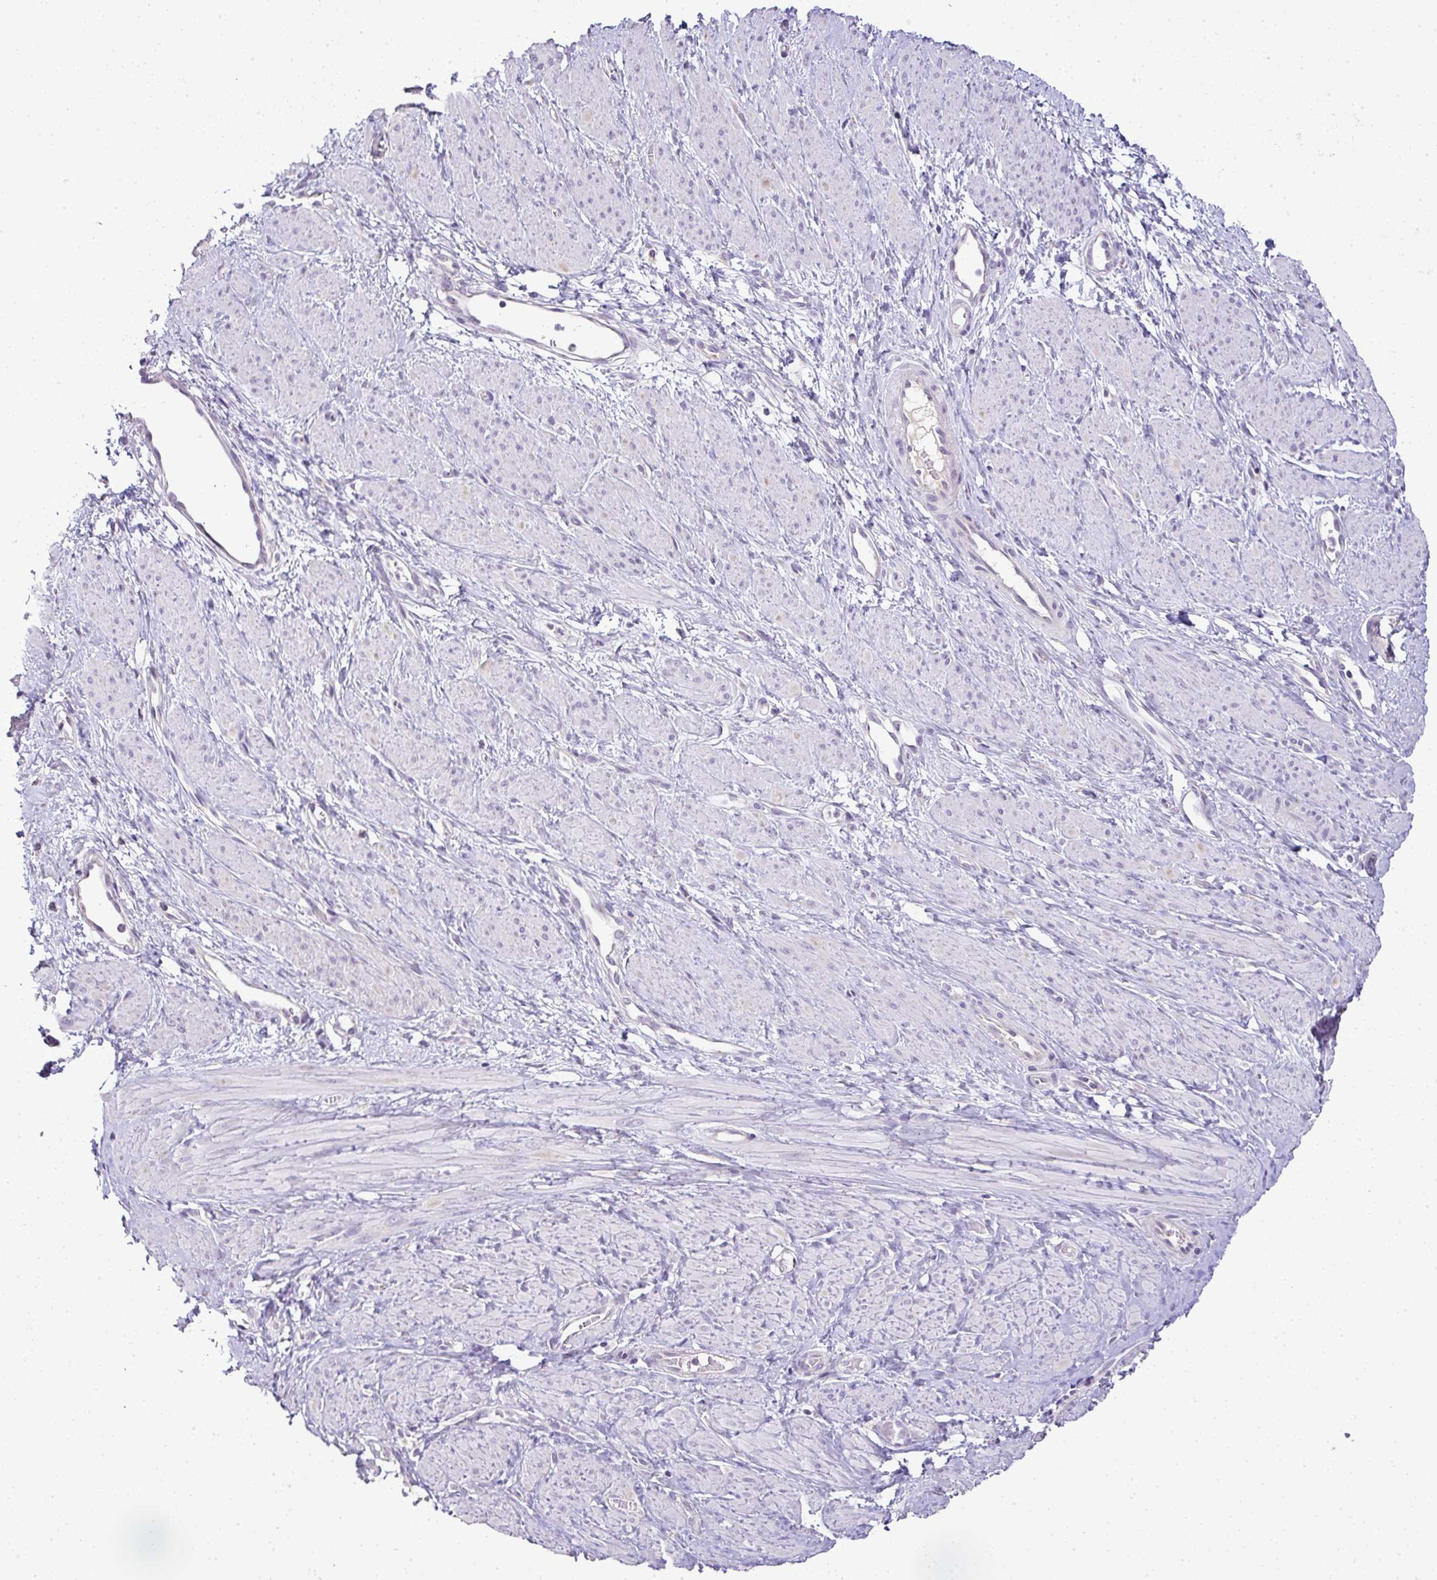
{"staining": {"intensity": "negative", "quantity": "none", "location": "none"}, "tissue": "smooth muscle", "cell_type": "Smooth muscle cells", "image_type": "normal", "snomed": [{"axis": "morphology", "description": "Normal tissue, NOS"}, {"axis": "topography", "description": "Smooth muscle"}, {"axis": "topography", "description": "Uterus"}], "caption": "High magnification brightfield microscopy of normal smooth muscle stained with DAB (3,3'-diaminobenzidine) (brown) and counterstained with hematoxylin (blue): smooth muscle cells show no significant expression.", "gene": "CMPK1", "patient": {"sex": "female", "age": 39}}